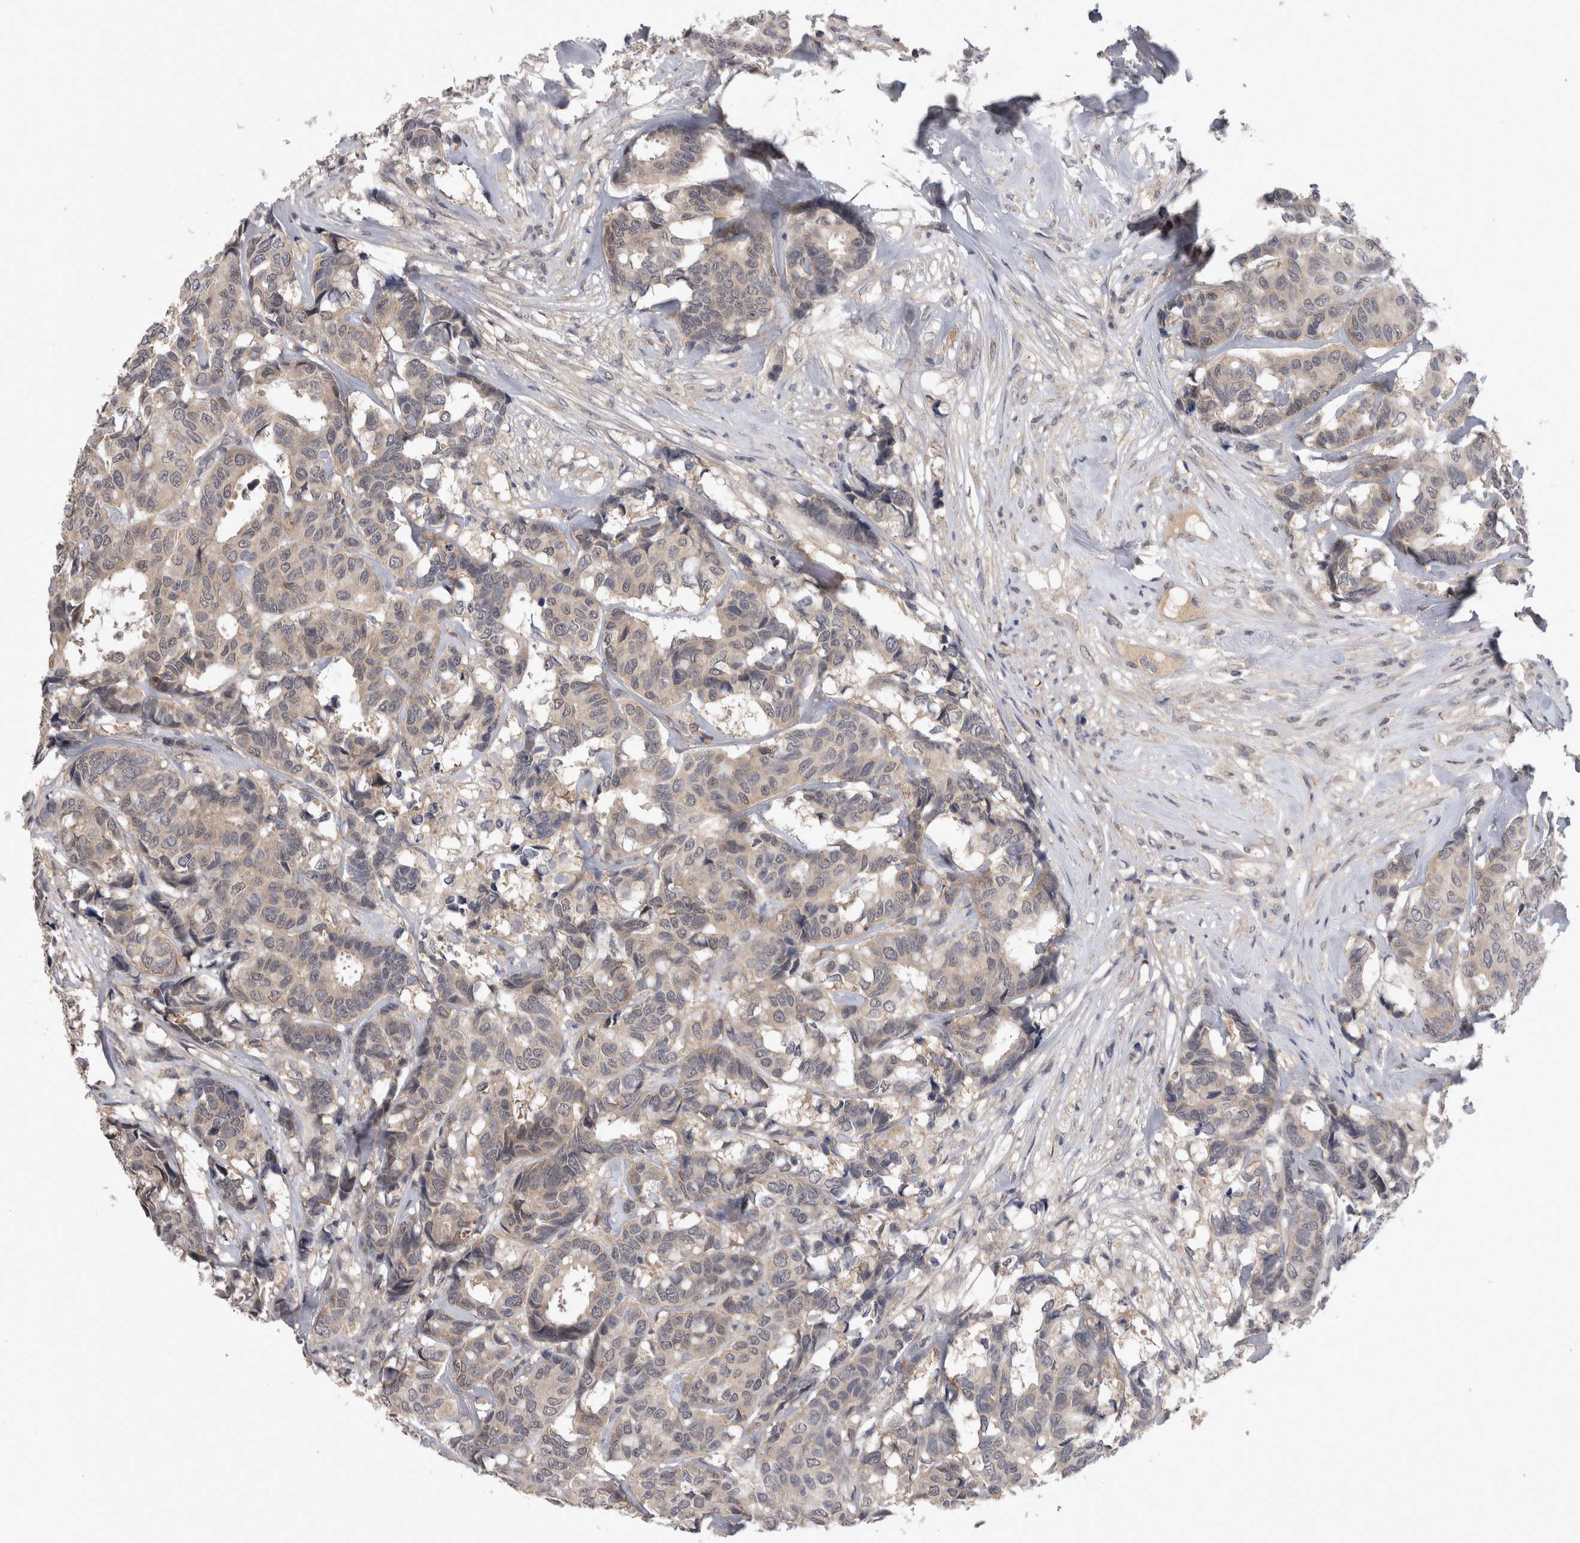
{"staining": {"intensity": "weak", "quantity": "25%-75%", "location": "cytoplasmic/membranous"}, "tissue": "breast cancer", "cell_type": "Tumor cells", "image_type": "cancer", "snomed": [{"axis": "morphology", "description": "Duct carcinoma"}, {"axis": "topography", "description": "Breast"}], "caption": "Immunohistochemistry micrograph of neoplastic tissue: human breast invasive ductal carcinoma stained using IHC displays low levels of weak protein expression localized specifically in the cytoplasmic/membranous of tumor cells, appearing as a cytoplasmic/membranous brown color.", "gene": "ZNF114", "patient": {"sex": "female", "age": 87}}